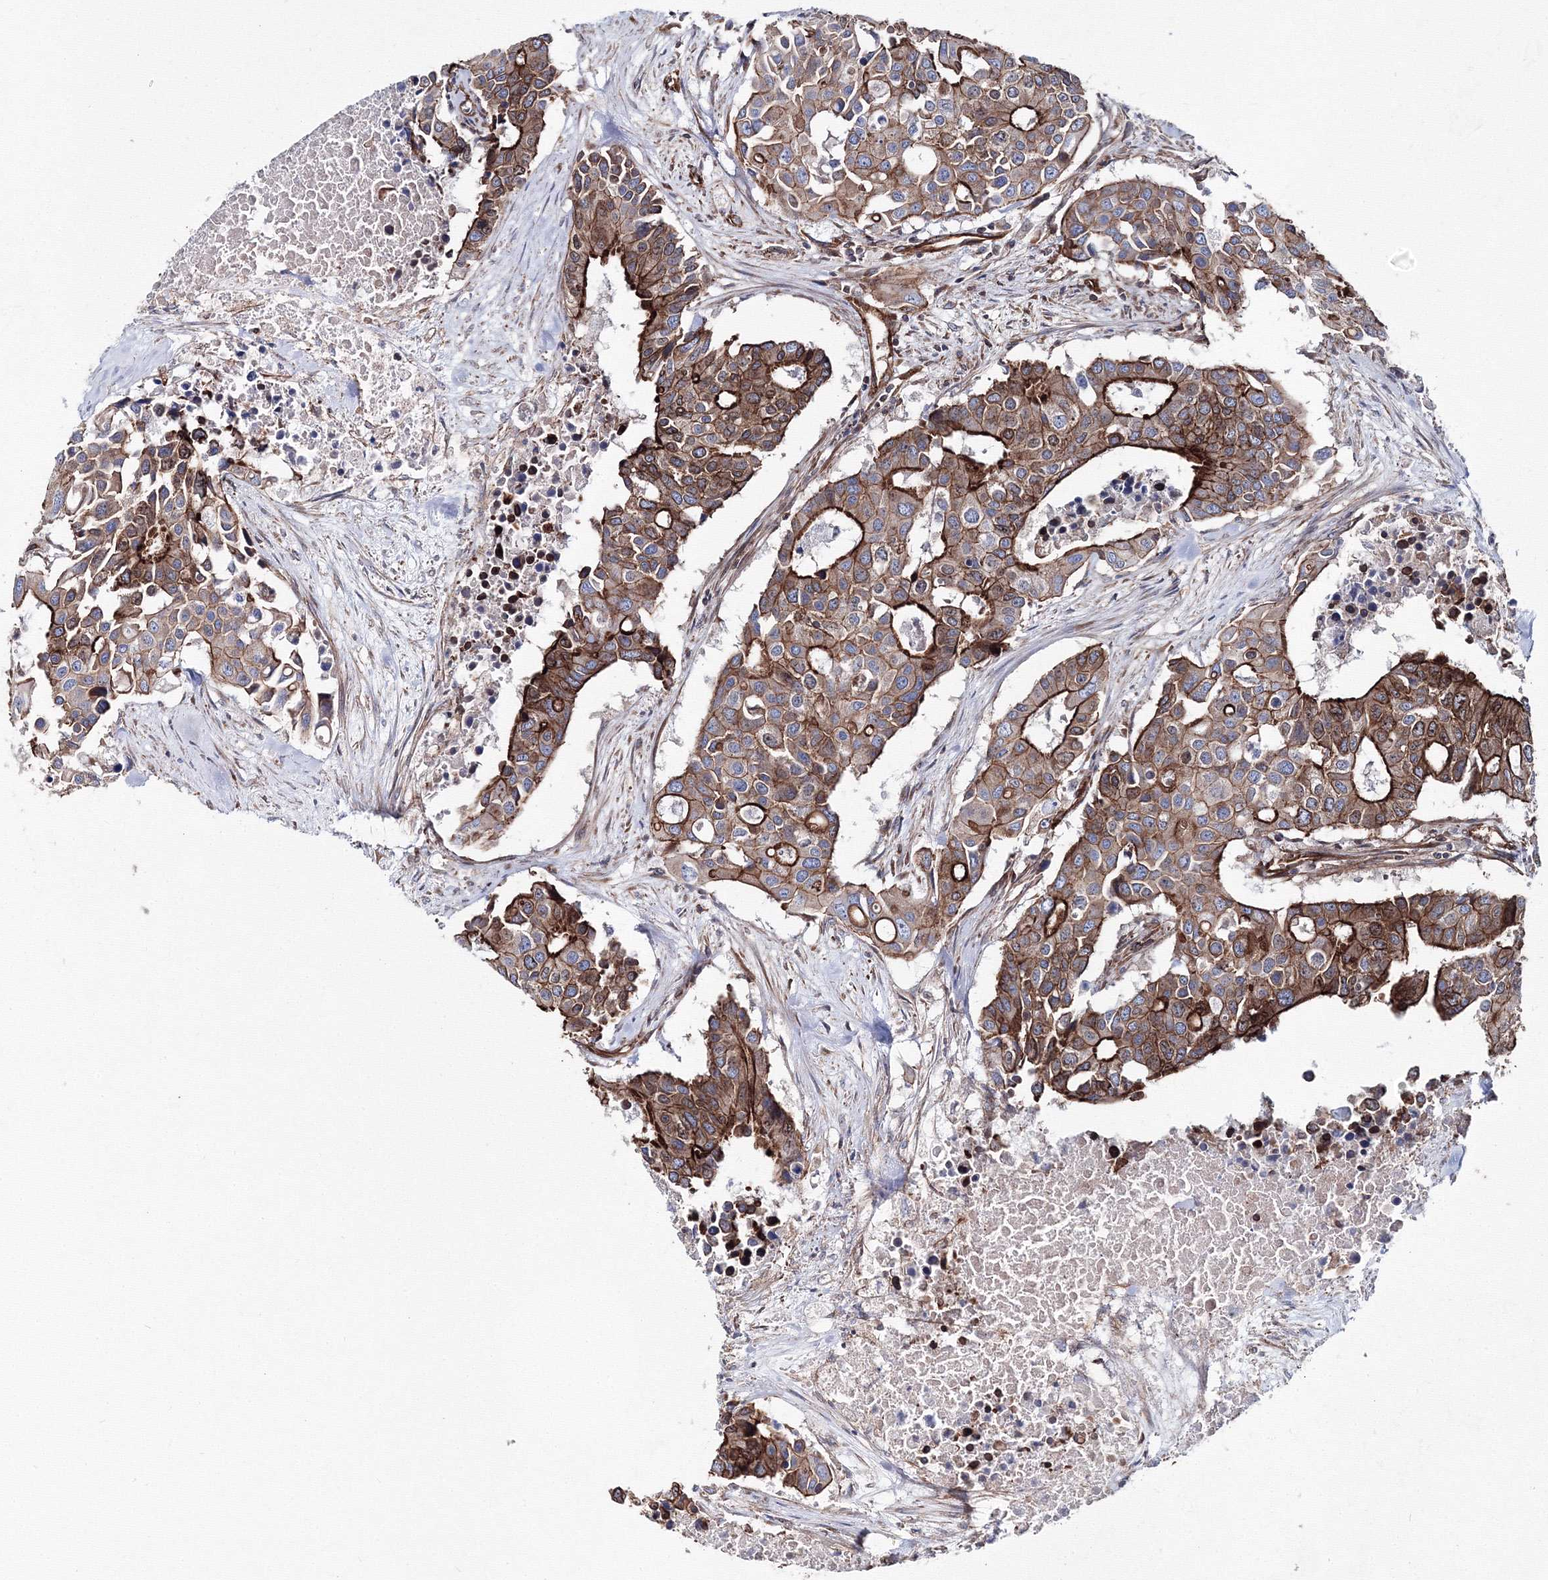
{"staining": {"intensity": "strong", "quantity": ">75%", "location": "cytoplasmic/membranous"}, "tissue": "colorectal cancer", "cell_type": "Tumor cells", "image_type": "cancer", "snomed": [{"axis": "morphology", "description": "Adenocarcinoma, NOS"}, {"axis": "topography", "description": "Colon"}], "caption": "Brown immunohistochemical staining in human colorectal cancer (adenocarcinoma) reveals strong cytoplasmic/membranous expression in about >75% of tumor cells.", "gene": "ANKRD37", "patient": {"sex": "male", "age": 77}}